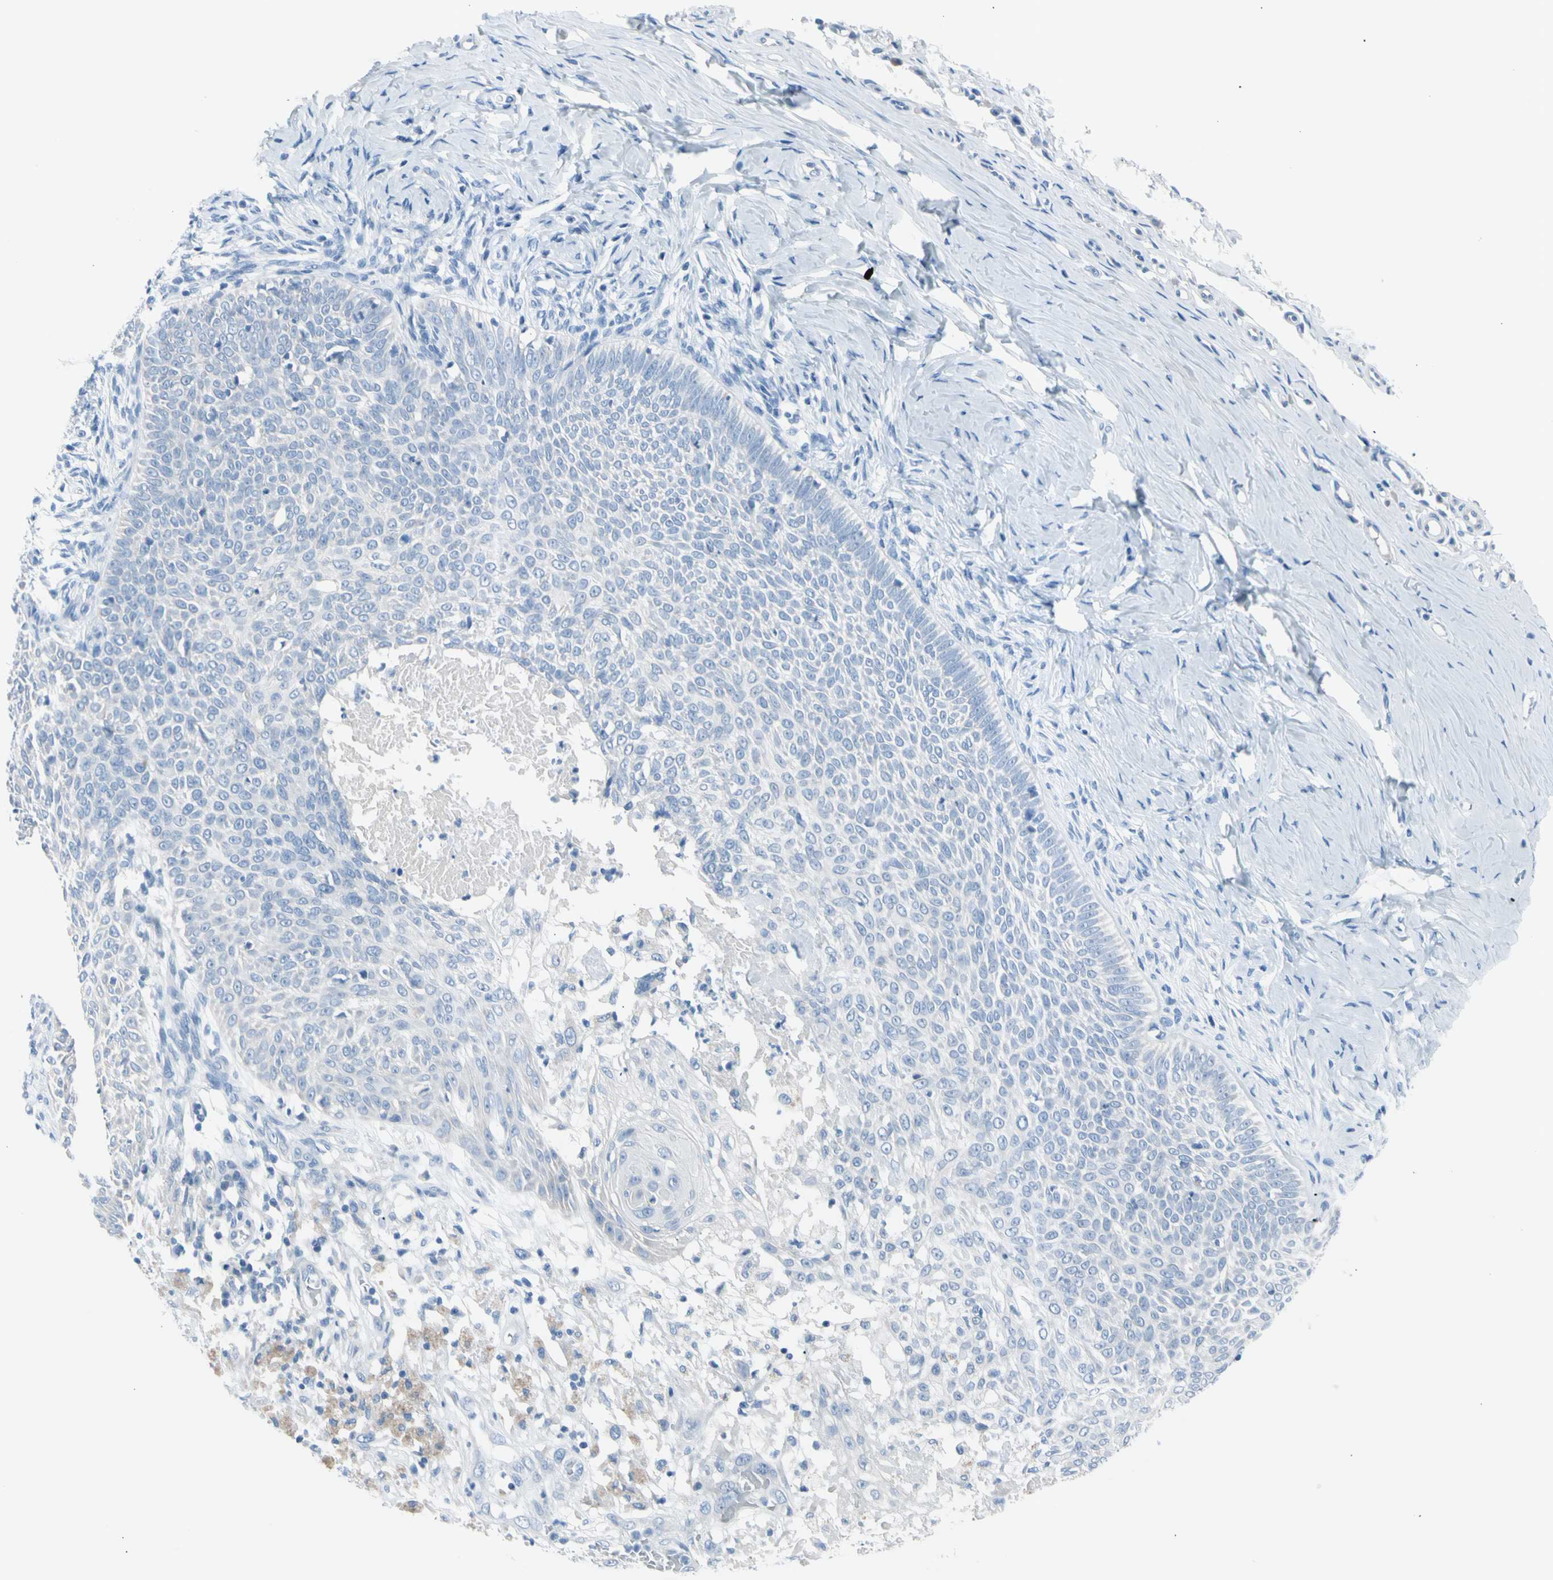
{"staining": {"intensity": "negative", "quantity": "none", "location": "none"}, "tissue": "skin cancer", "cell_type": "Tumor cells", "image_type": "cancer", "snomed": [{"axis": "morphology", "description": "Normal tissue, NOS"}, {"axis": "morphology", "description": "Basal cell carcinoma"}, {"axis": "topography", "description": "Skin"}], "caption": "Skin cancer (basal cell carcinoma) was stained to show a protein in brown. There is no significant staining in tumor cells.", "gene": "TPO", "patient": {"sex": "male", "age": 87}}